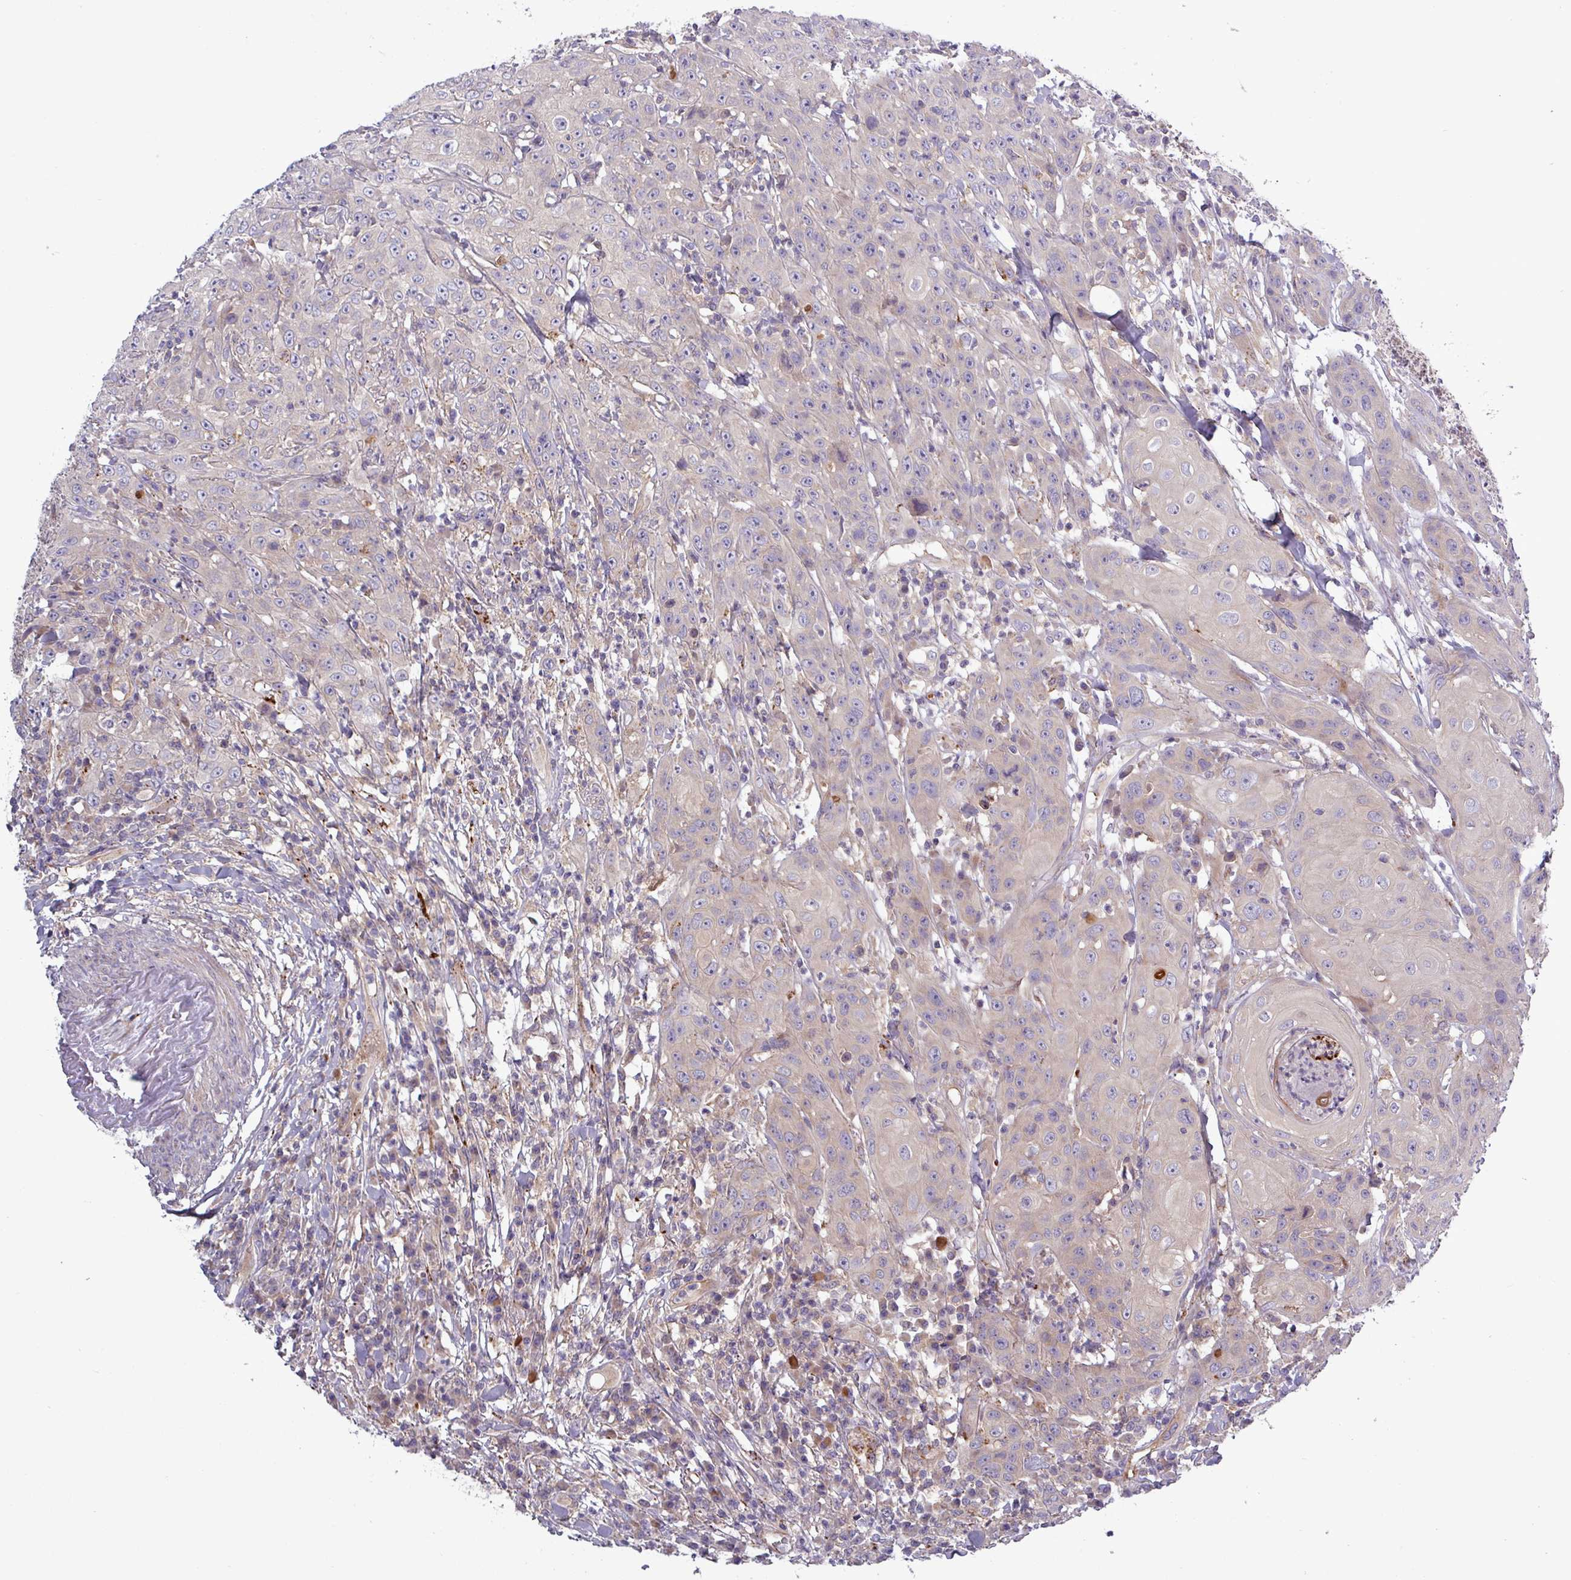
{"staining": {"intensity": "negative", "quantity": "none", "location": "none"}, "tissue": "head and neck cancer", "cell_type": "Tumor cells", "image_type": "cancer", "snomed": [{"axis": "morphology", "description": "Squamous cell carcinoma, NOS"}, {"axis": "topography", "description": "Skin"}, {"axis": "topography", "description": "Head-Neck"}], "caption": "A histopathology image of head and neck cancer (squamous cell carcinoma) stained for a protein reveals no brown staining in tumor cells.", "gene": "PLIN2", "patient": {"sex": "male", "age": 80}}